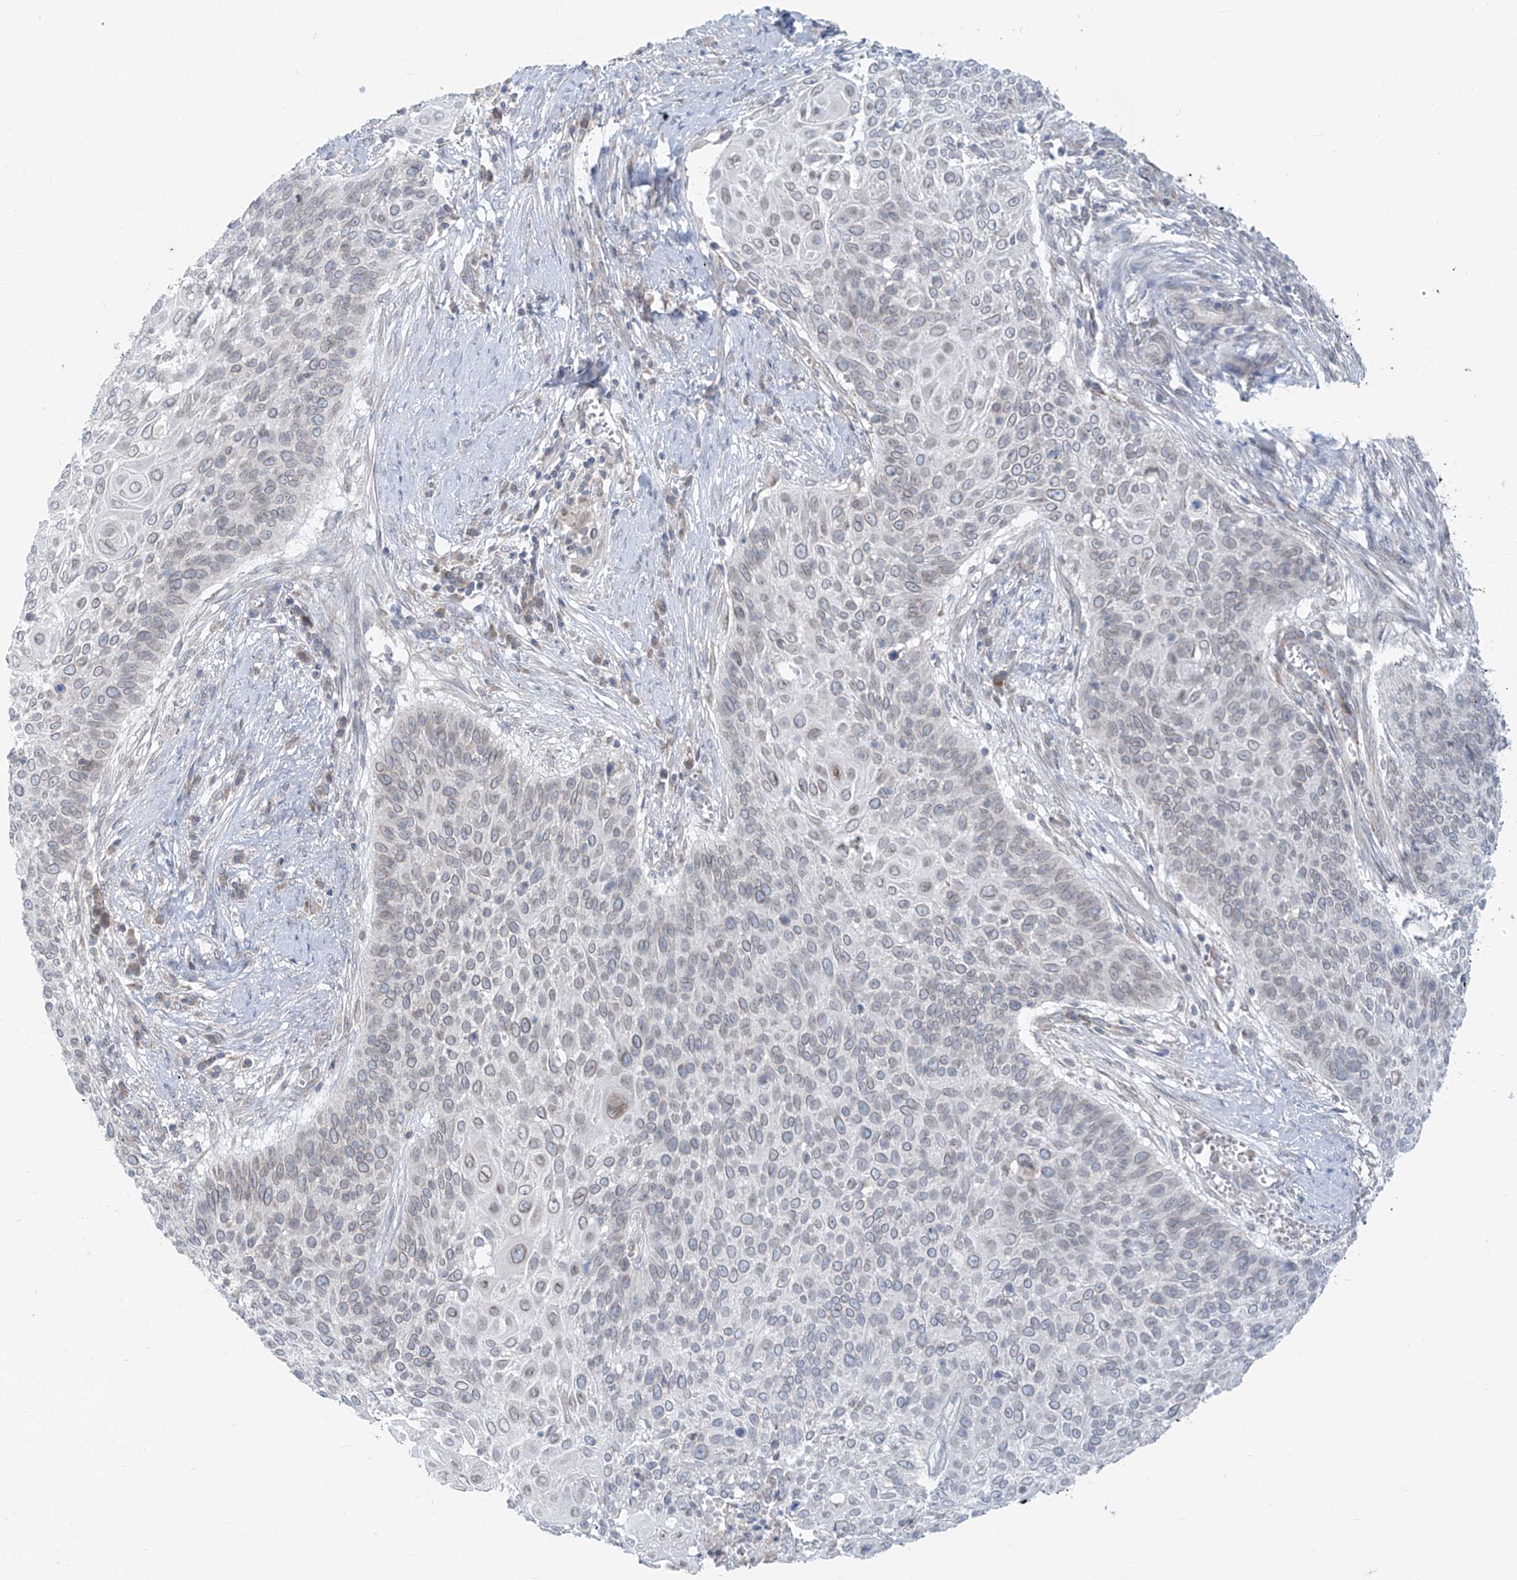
{"staining": {"intensity": "weak", "quantity": "25%-75%", "location": "cytoplasmic/membranous"}, "tissue": "cervical cancer", "cell_type": "Tumor cells", "image_type": "cancer", "snomed": [{"axis": "morphology", "description": "Squamous cell carcinoma, NOS"}, {"axis": "topography", "description": "Cervix"}], "caption": "Cervical cancer (squamous cell carcinoma) stained with DAB immunohistochemistry (IHC) shows low levels of weak cytoplasmic/membranous staining in approximately 25%-75% of tumor cells.", "gene": "KRTAP25-1", "patient": {"sex": "female", "age": 39}}